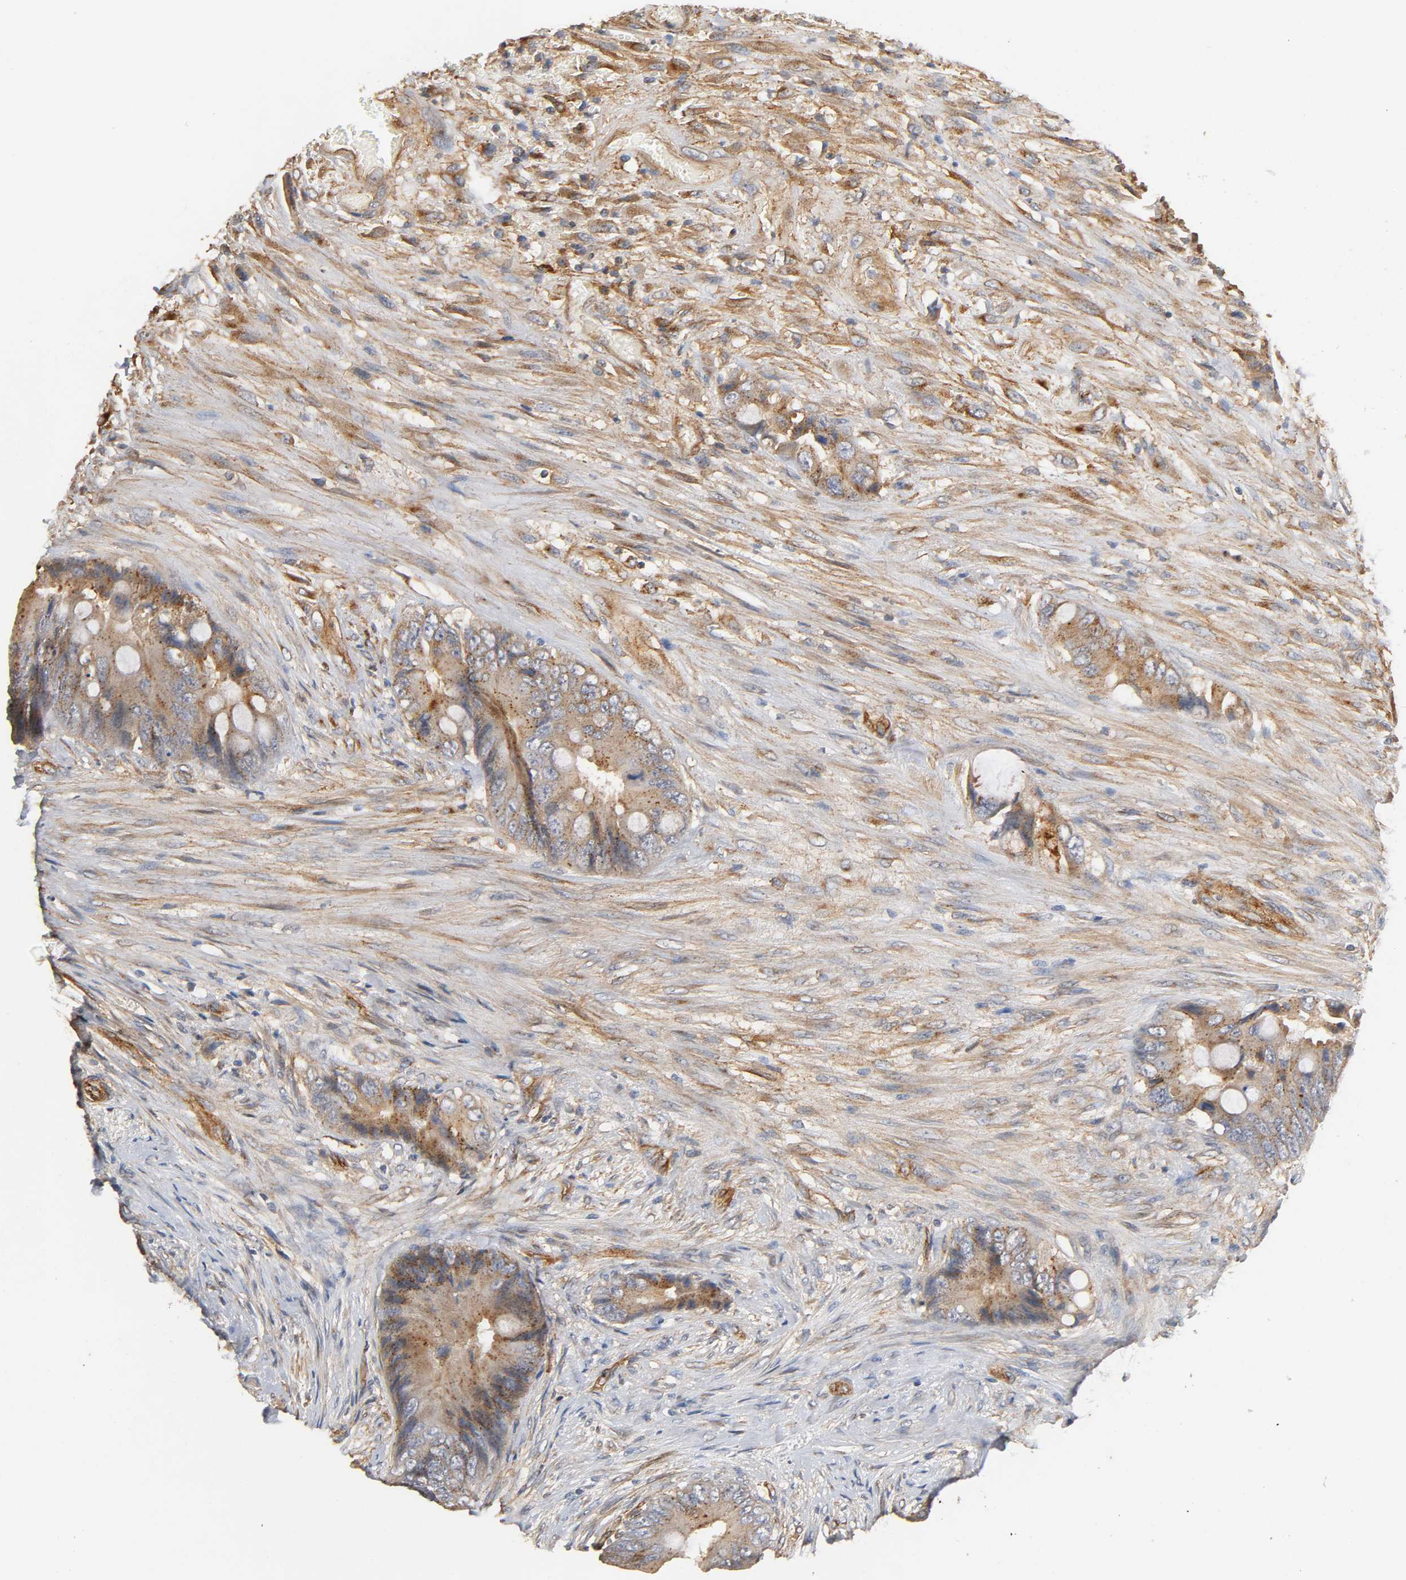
{"staining": {"intensity": "moderate", "quantity": "25%-75%", "location": "cytoplasmic/membranous"}, "tissue": "colorectal cancer", "cell_type": "Tumor cells", "image_type": "cancer", "snomed": [{"axis": "morphology", "description": "Adenocarcinoma, NOS"}, {"axis": "topography", "description": "Rectum"}], "caption": "Immunohistochemistry (IHC) (DAB) staining of colorectal adenocarcinoma shows moderate cytoplasmic/membranous protein positivity in approximately 25%-75% of tumor cells.", "gene": "IFITM3", "patient": {"sex": "female", "age": 77}}